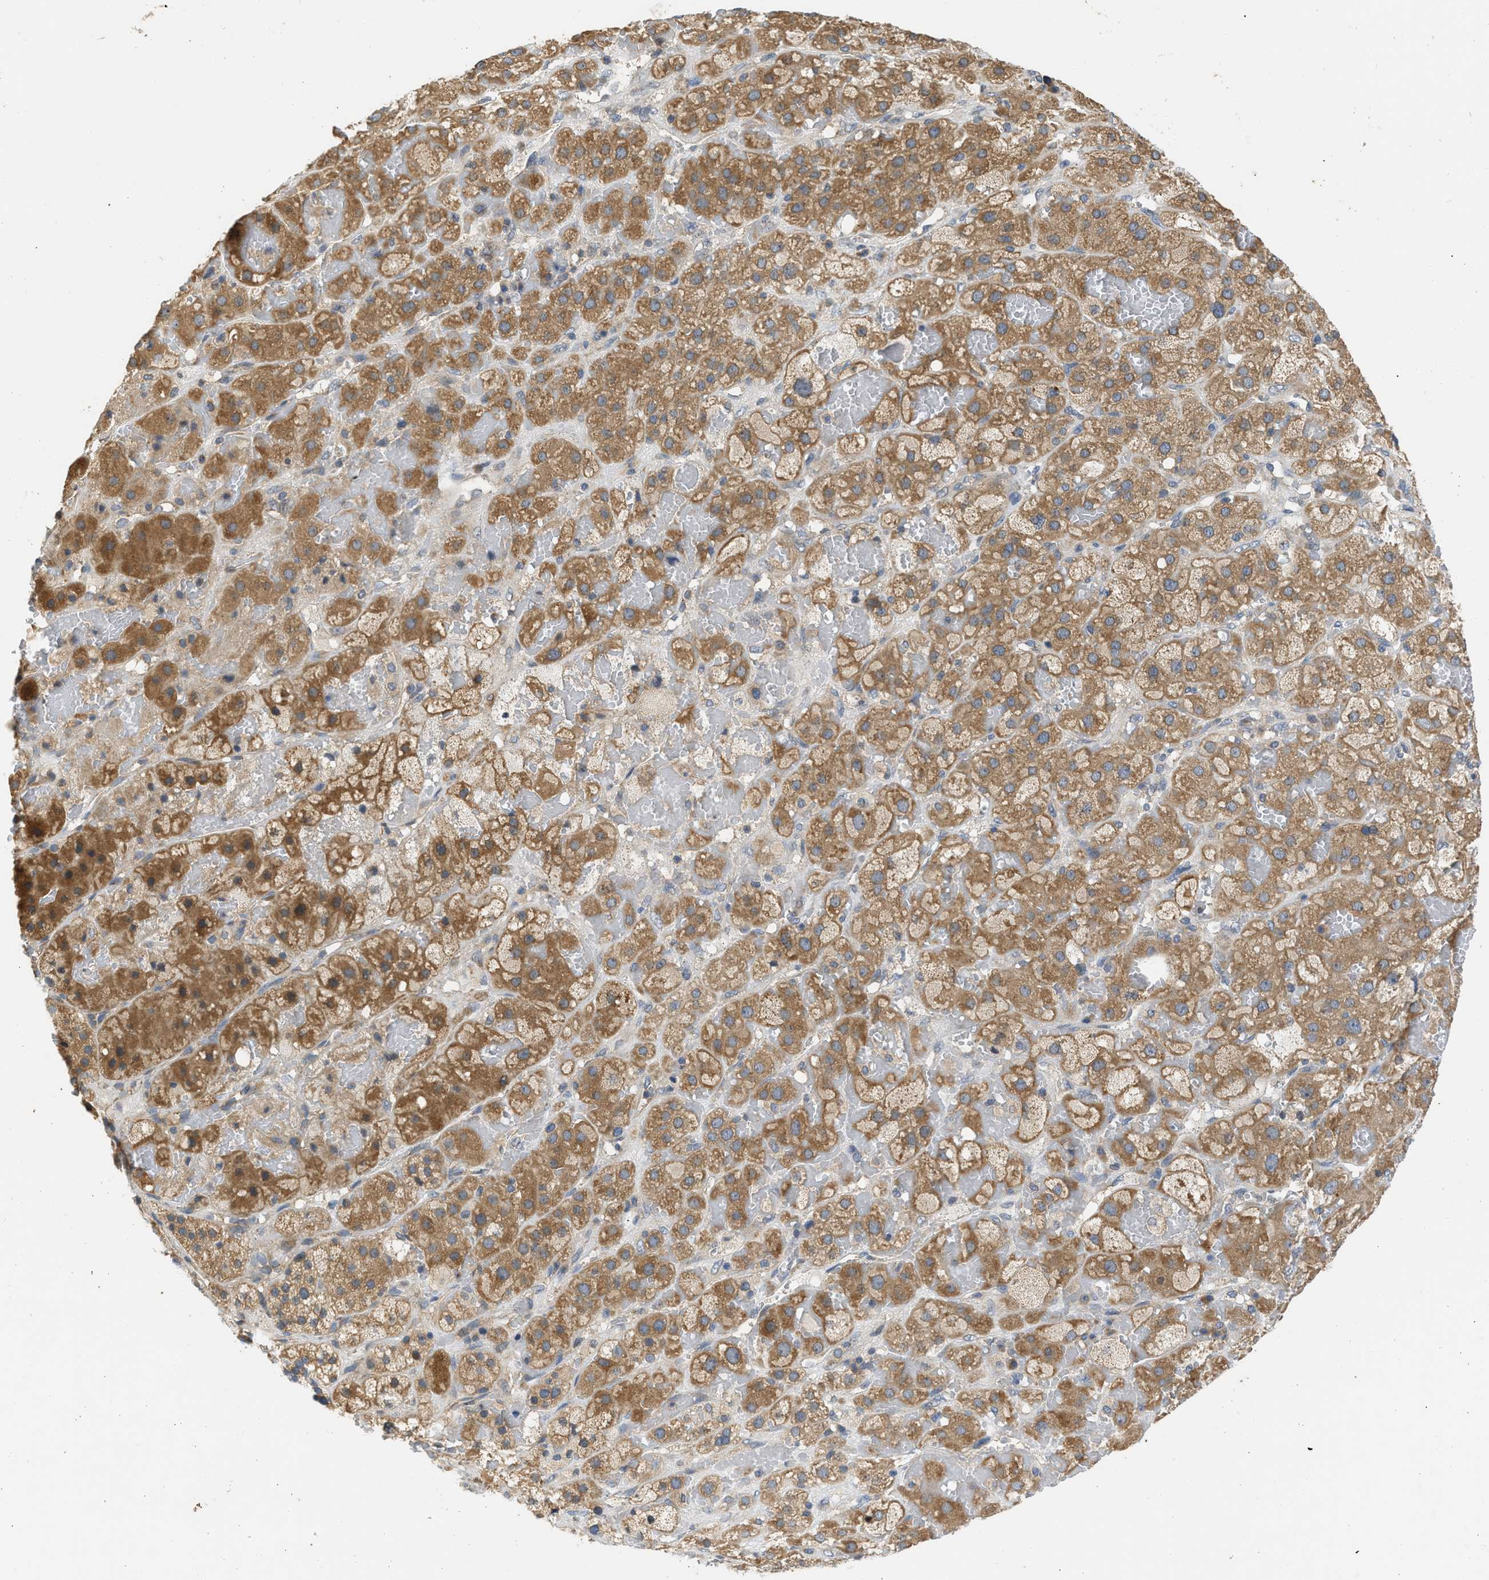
{"staining": {"intensity": "moderate", "quantity": ">75%", "location": "cytoplasmic/membranous"}, "tissue": "adrenal gland", "cell_type": "Glandular cells", "image_type": "normal", "snomed": [{"axis": "morphology", "description": "Normal tissue, NOS"}, {"axis": "topography", "description": "Adrenal gland"}], "caption": "The immunohistochemical stain labels moderate cytoplasmic/membranous expression in glandular cells of unremarkable adrenal gland. (DAB (3,3'-diaminobenzidine) IHC with brightfield microscopy, high magnification).", "gene": "CYP1A1", "patient": {"sex": "female", "age": 47}}